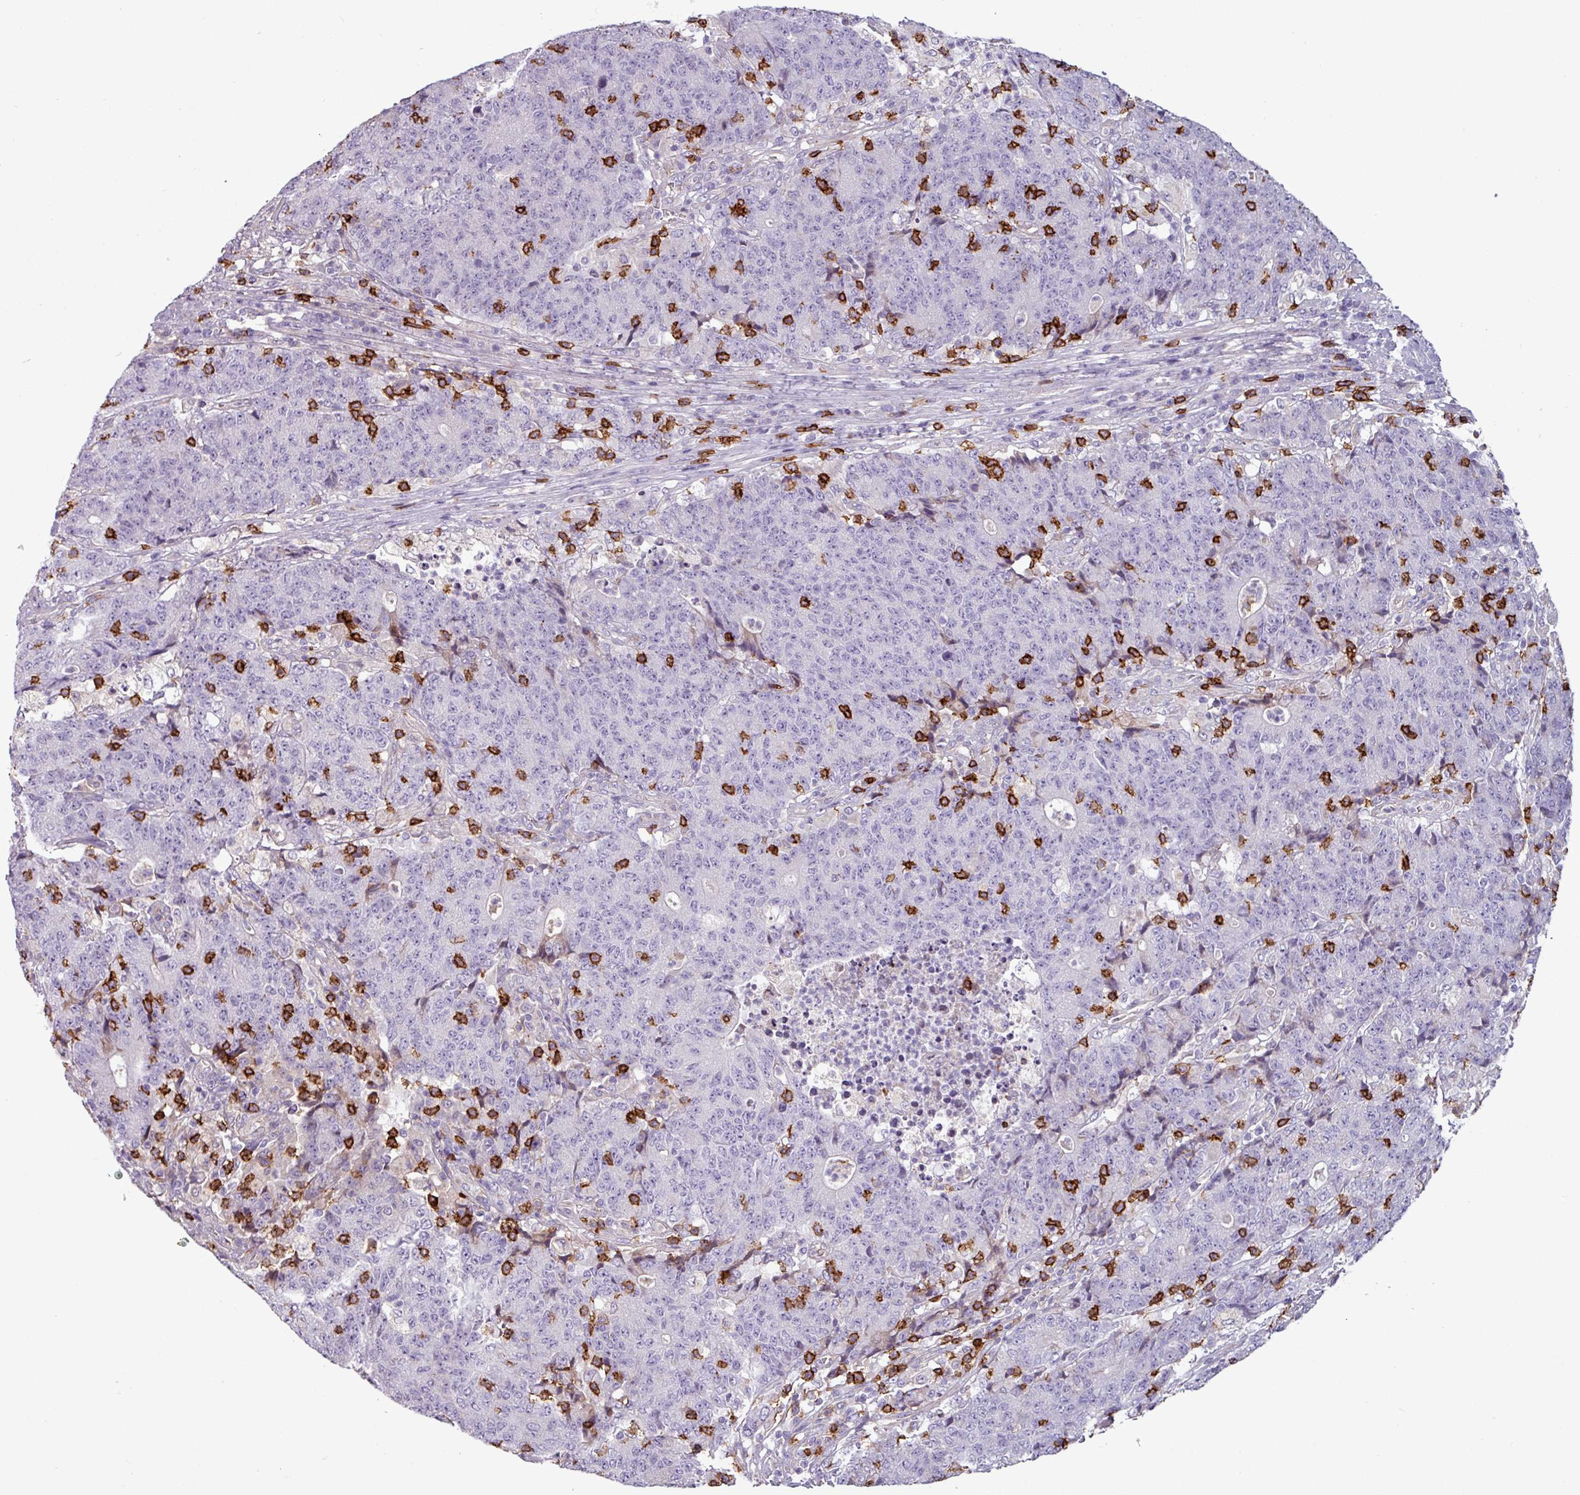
{"staining": {"intensity": "negative", "quantity": "none", "location": "none"}, "tissue": "colorectal cancer", "cell_type": "Tumor cells", "image_type": "cancer", "snomed": [{"axis": "morphology", "description": "Adenocarcinoma, NOS"}, {"axis": "topography", "description": "Colon"}], "caption": "The immunohistochemistry histopathology image has no significant positivity in tumor cells of colorectal cancer tissue.", "gene": "CD8A", "patient": {"sex": "female", "age": 75}}